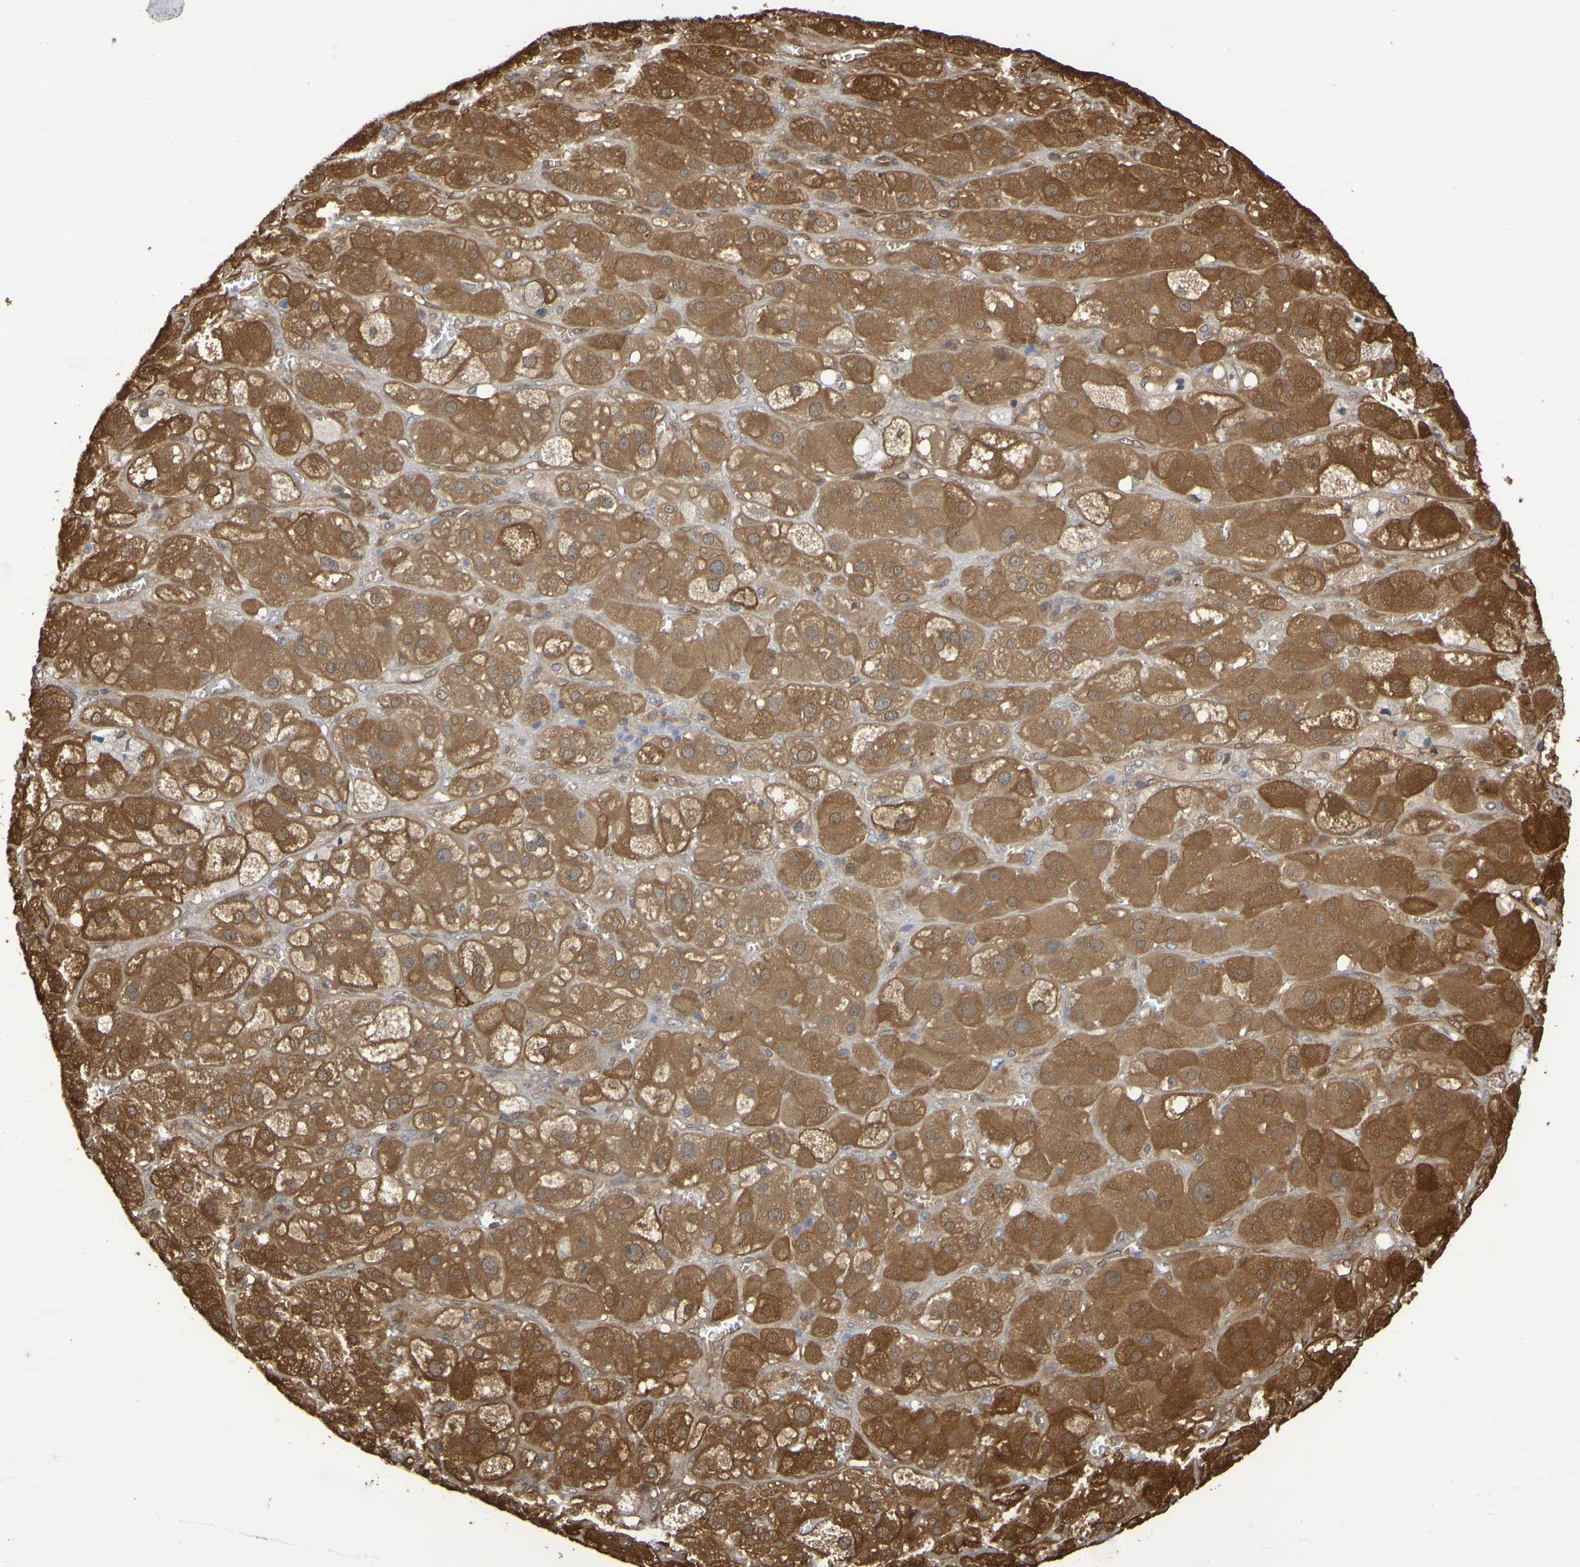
{"staining": {"intensity": "moderate", "quantity": ">75%", "location": "cytoplasmic/membranous"}, "tissue": "adrenal gland", "cell_type": "Glandular cells", "image_type": "normal", "snomed": [{"axis": "morphology", "description": "Normal tissue, NOS"}, {"axis": "topography", "description": "Adrenal gland"}], "caption": "This image shows immunohistochemistry staining of unremarkable adrenal gland, with medium moderate cytoplasmic/membranous staining in about >75% of glandular cells.", "gene": "SERPINB6", "patient": {"sex": "female", "age": 47}}